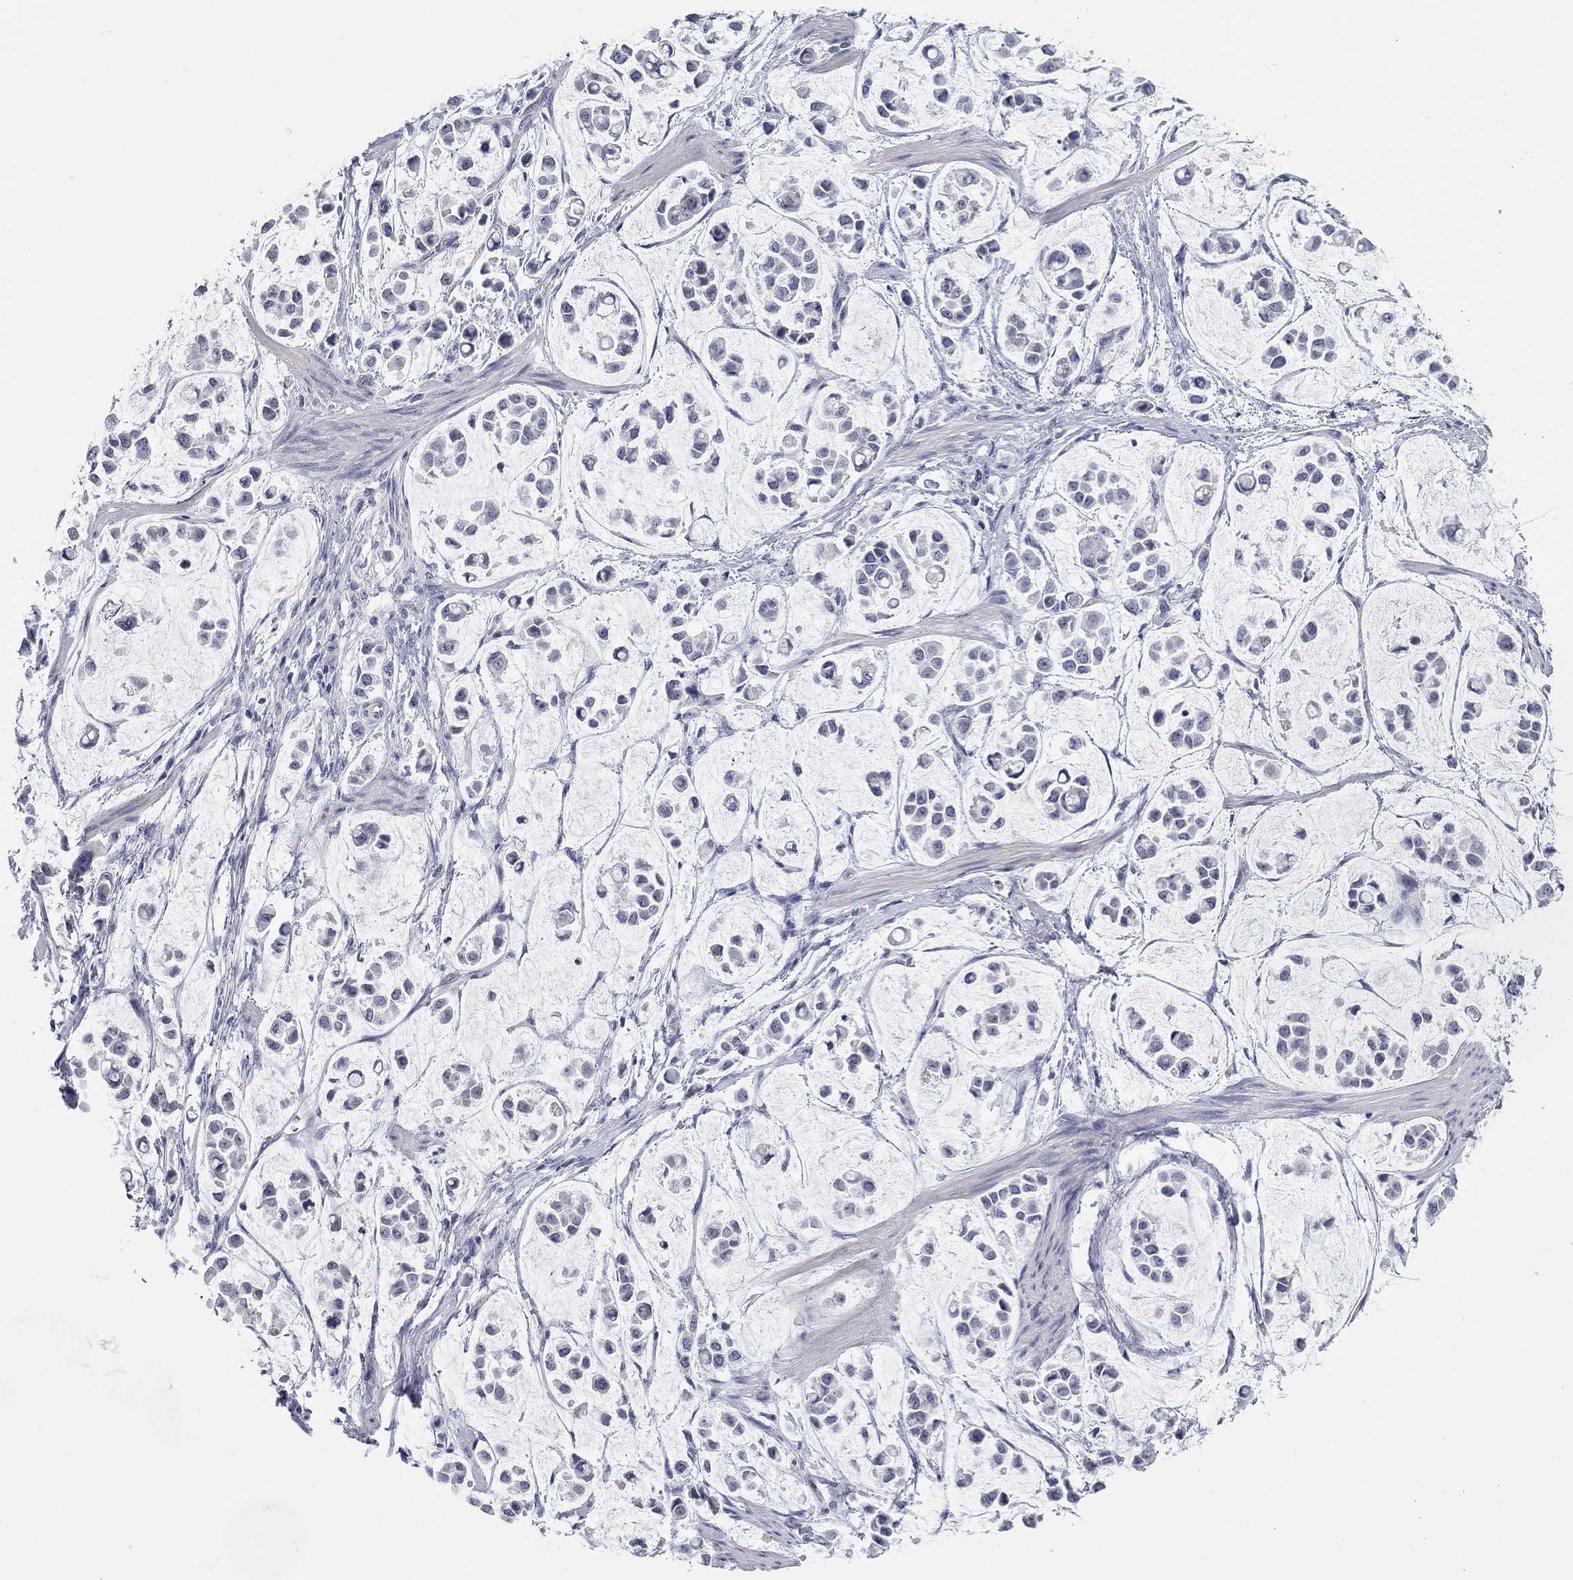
{"staining": {"intensity": "negative", "quantity": "none", "location": "none"}, "tissue": "stomach cancer", "cell_type": "Tumor cells", "image_type": "cancer", "snomed": [{"axis": "morphology", "description": "Adenocarcinoma, NOS"}, {"axis": "topography", "description": "Stomach"}], "caption": "Tumor cells show no significant protein expression in stomach adenocarcinoma. (Brightfield microscopy of DAB immunohistochemistry at high magnification).", "gene": "WASF3", "patient": {"sex": "male", "age": 82}}